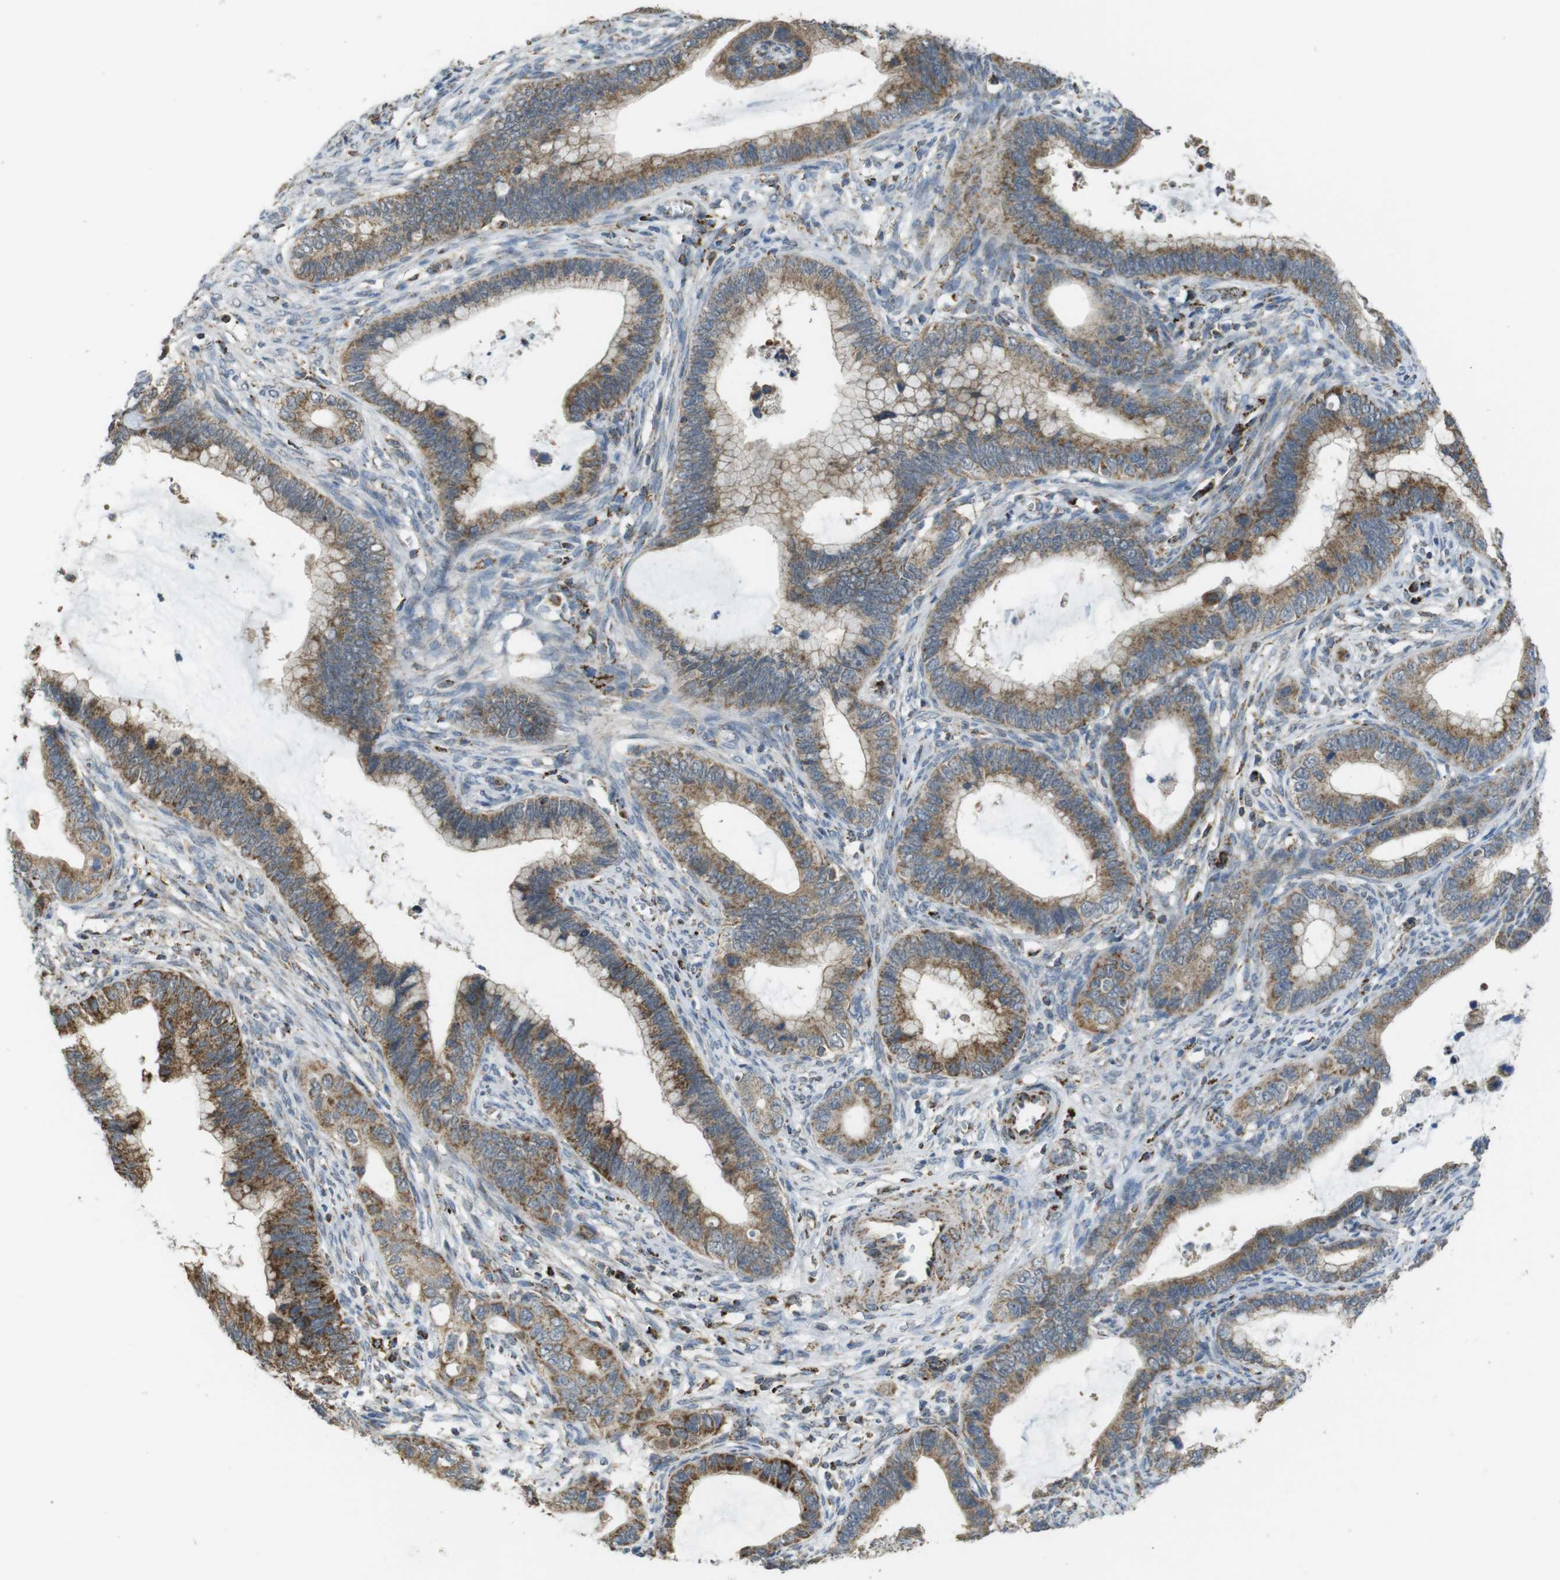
{"staining": {"intensity": "moderate", "quantity": ">75%", "location": "cytoplasmic/membranous"}, "tissue": "cervical cancer", "cell_type": "Tumor cells", "image_type": "cancer", "snomed": [{"axis": "morphology", "description": "Adenocarcinoma, NOS"}, {"axis": "topography", "description": "Cervix"}], "caption": "Immunohistochemical staining of adenocarcinoma (cervical) reveals medium levels of moderate cytoplasmic/membranous protein positivity in about >75% of tumor cells.", "gene": "CALHM2", "patient": {"sex": "female", "age": 44}}